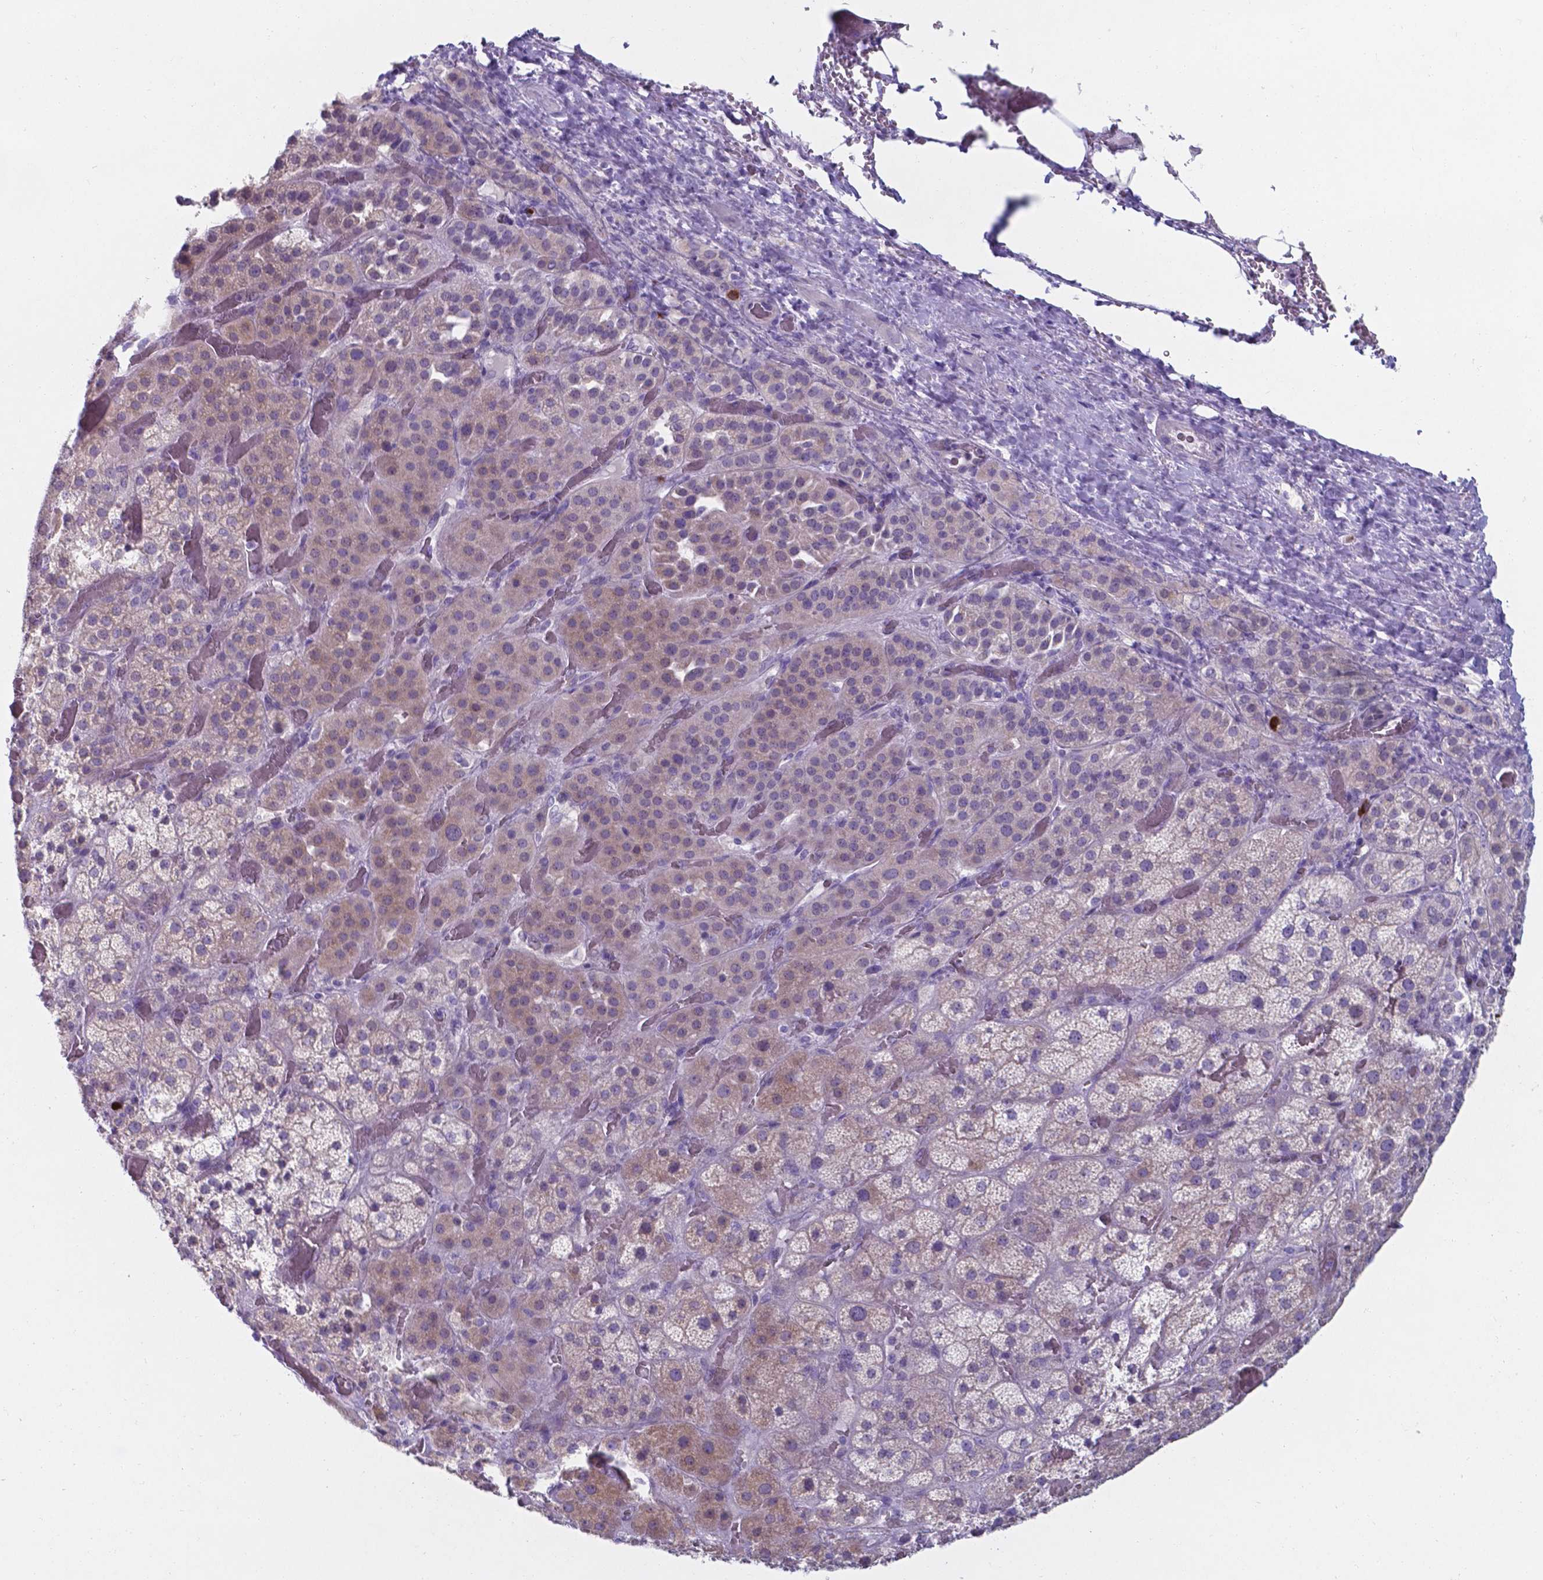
{"staining": {"intensity": "weak", "quantity": "<25%", "location": "cytoplasmic/membranous"}, "tissue": "adrenal gland", "cell_type": "Glandular cells", "image_type": "normal", "snomed": [{"axis": "morphology", "description": "Normal tissue, NOS"}, {"axis": "topography", "description": "Adrenal gland"}], "caption": "This is a image of immunohistochemistry staining of unremarkable adrenal gland, which shows no expression in glandular cells.", "gene": "UBE2J1", "patient": {"sex": "male", "age": 57}}